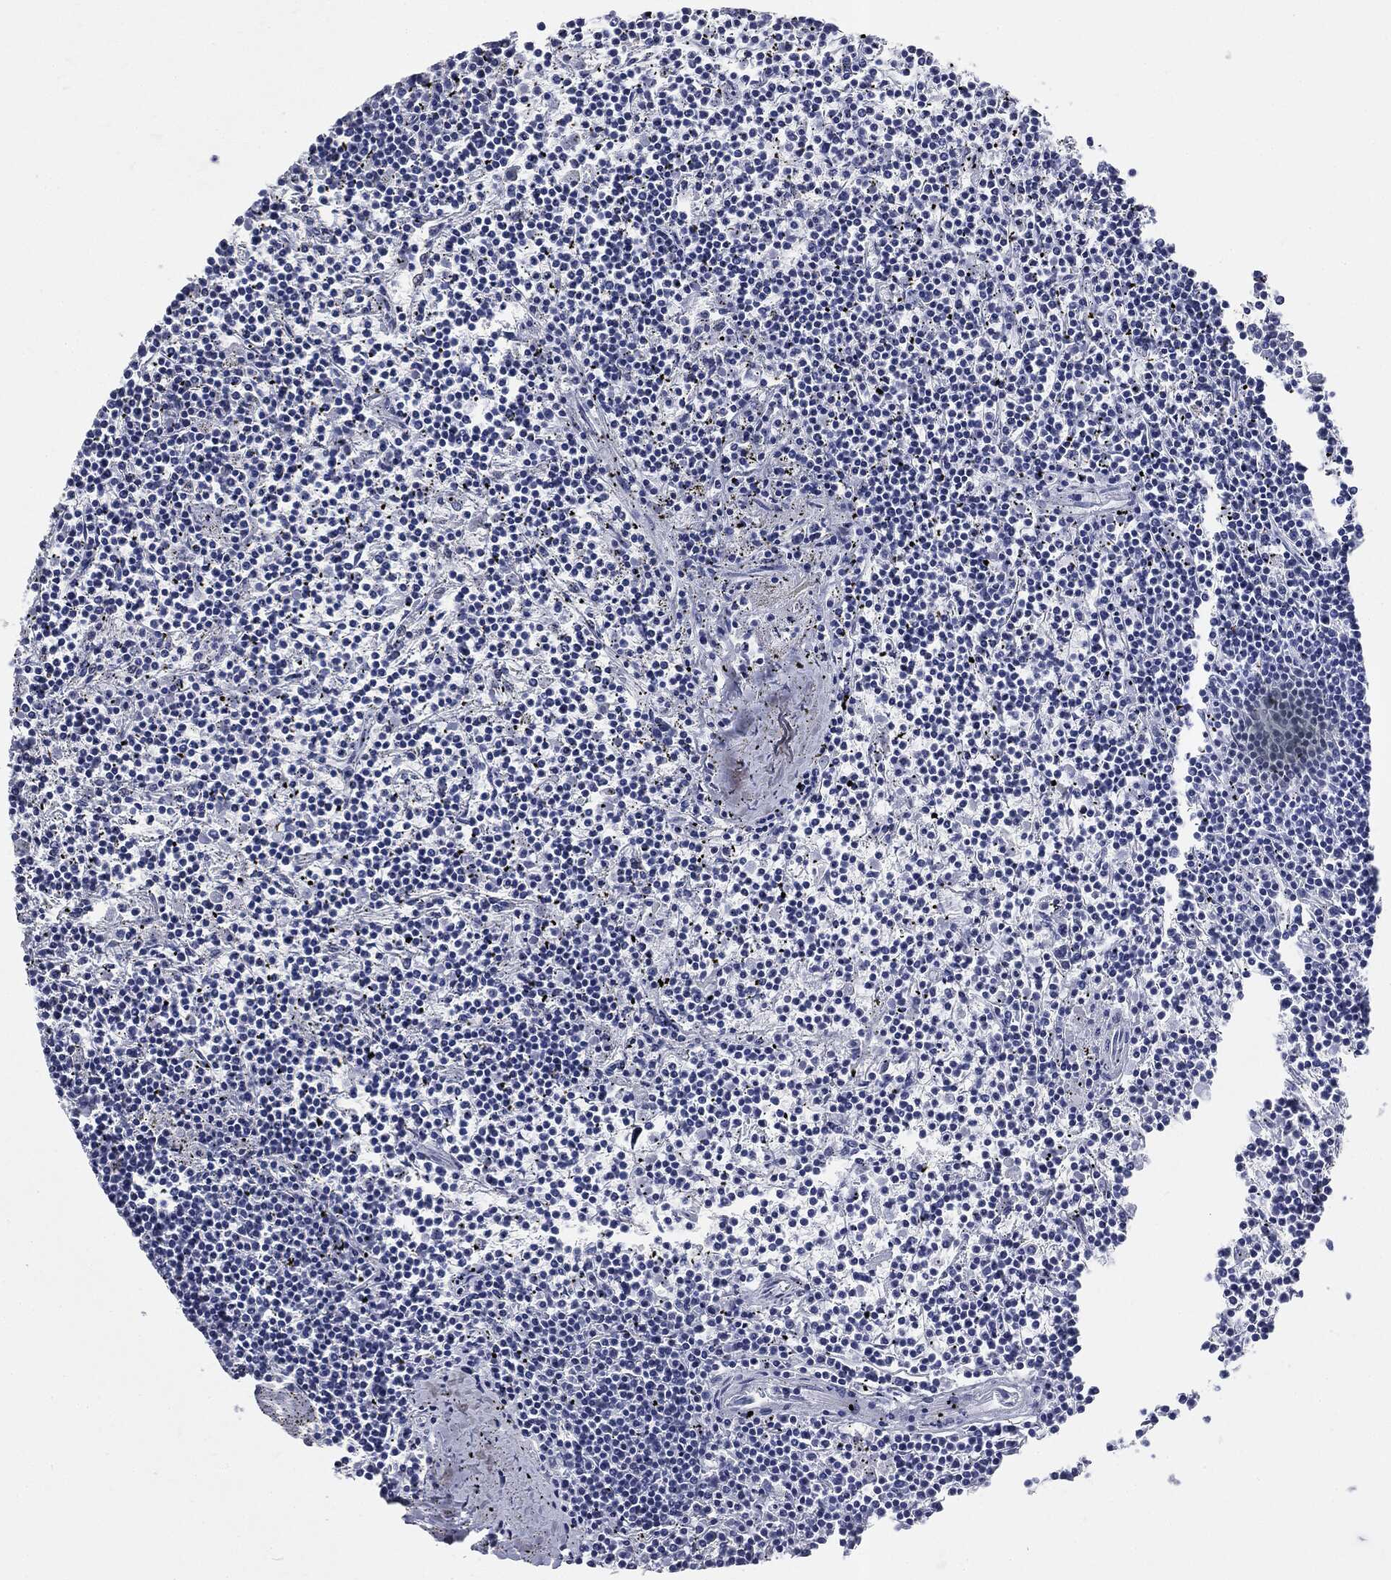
{"staining": {"intensity": "negative", "quantity": "none", "location": "none"}, "tissue": "lymphoma", "cell_type": "Tumor cells", "image_type": "cancer", "snomed": [{"axis": "morphology", "description": "Malignant lymphoma, non-Hodgkin's type, Low grade"}, {"axis": "topography", "description": "Spleen"}], "caption": "Immunohistochemistry histopathology image of neoplastic tissue: low-grade malignant lymphoma, non-Hodgkin's type stained with DAB exhibits no significant protein staining in tumor cells. Nuclei are stained in blue.", "gene": "ATP2A1", "patient": {"sex": "female", "age": 19}}